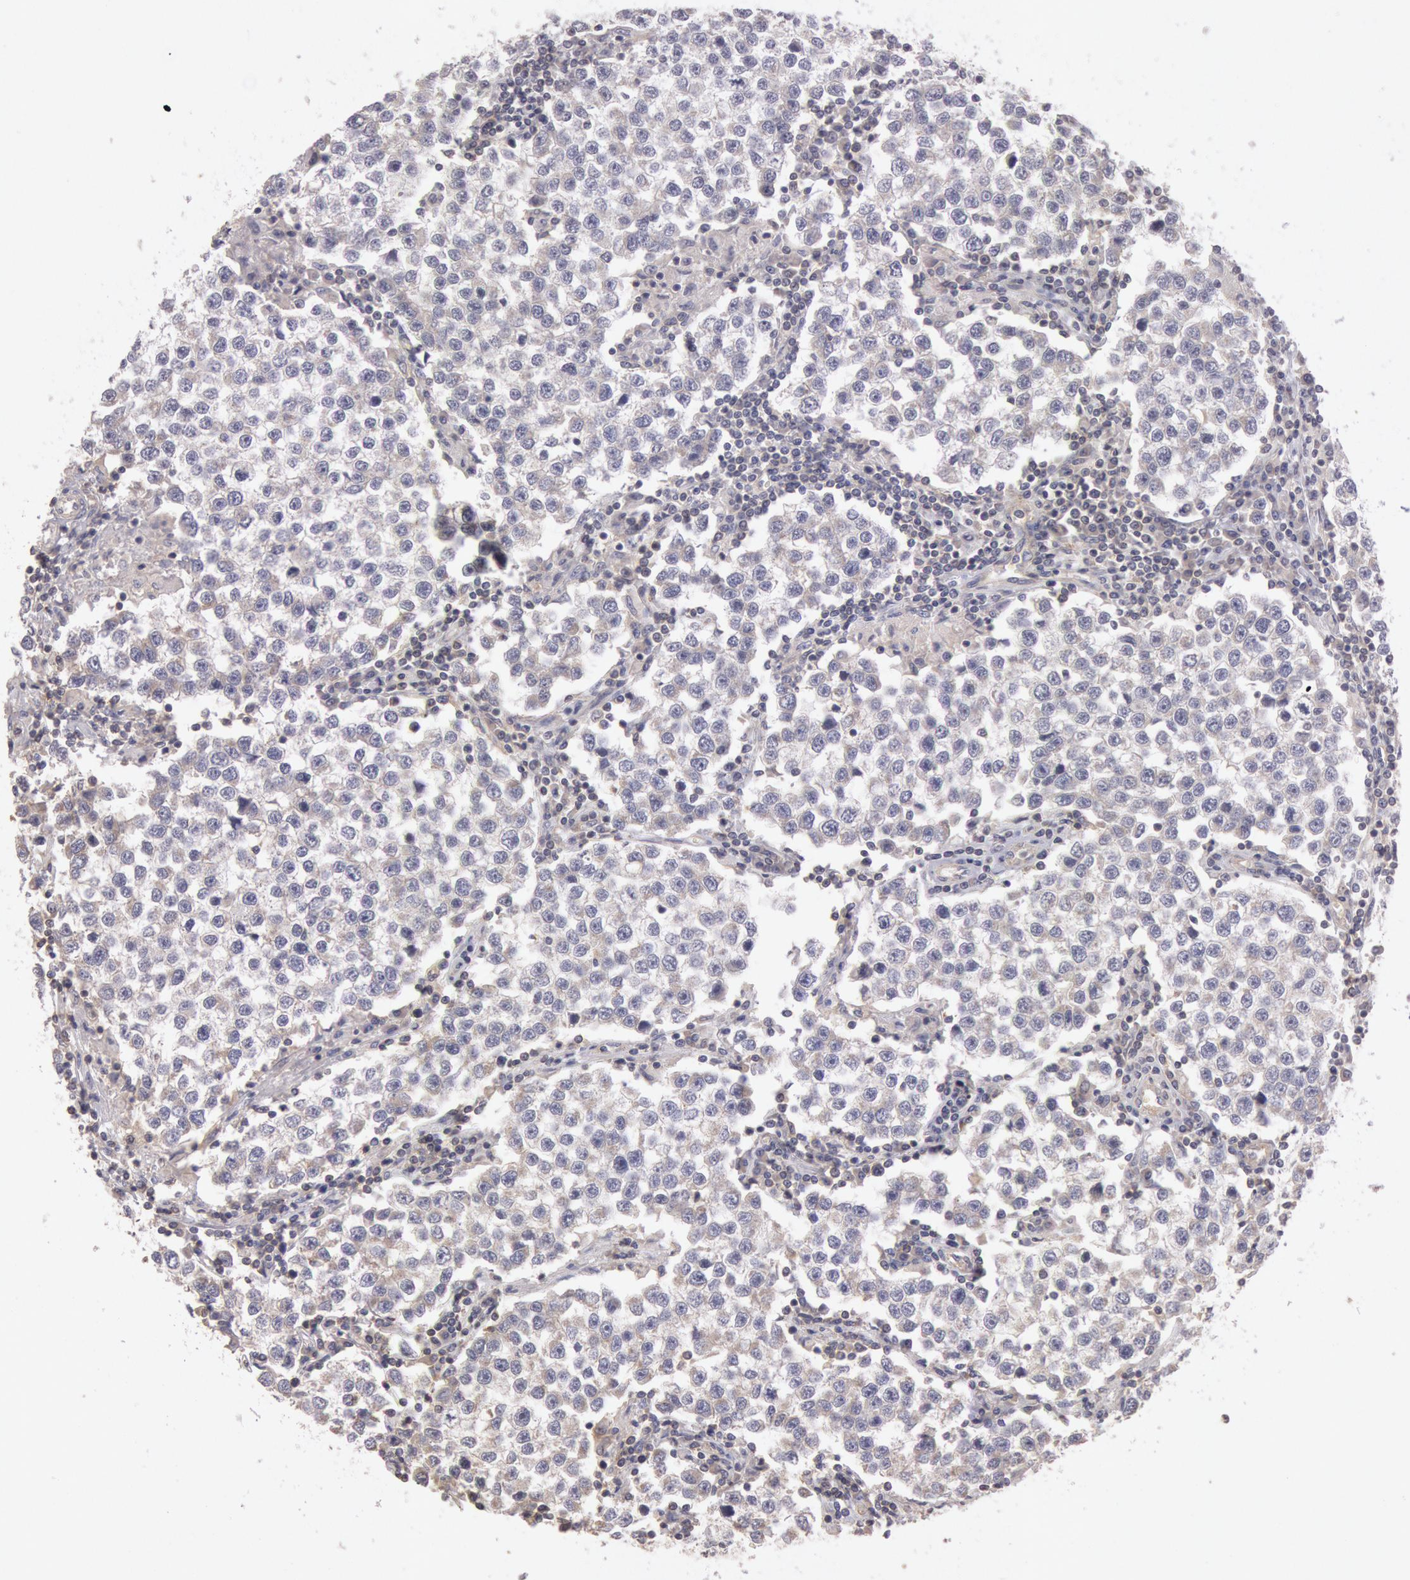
{"staining": {"intensity": "negative", "quantity": "none", "location": "none"}, "tissue": "testis cancer", "cell_type": "Tumor cells", "image_type": "cancer", "snomed": [{"axis": "morphology", "description": "Seminoma, NOS"}, {"axis": "topography", "description": "Testis"}], "caption": "High magnification brightfield microscopy of testis cancer stained with DAB (brown) and counterstained with hematoxylin (blue): tumor cells show no significant staining. (Stains: DAB (3,3'-diaminobenzidine) IHC with hematoxylin counter stain, Microscopy: brightfield microscopy at high magnification).", "gene": "PIK3R1", "patient": {"sex": "male", "age": 36}}